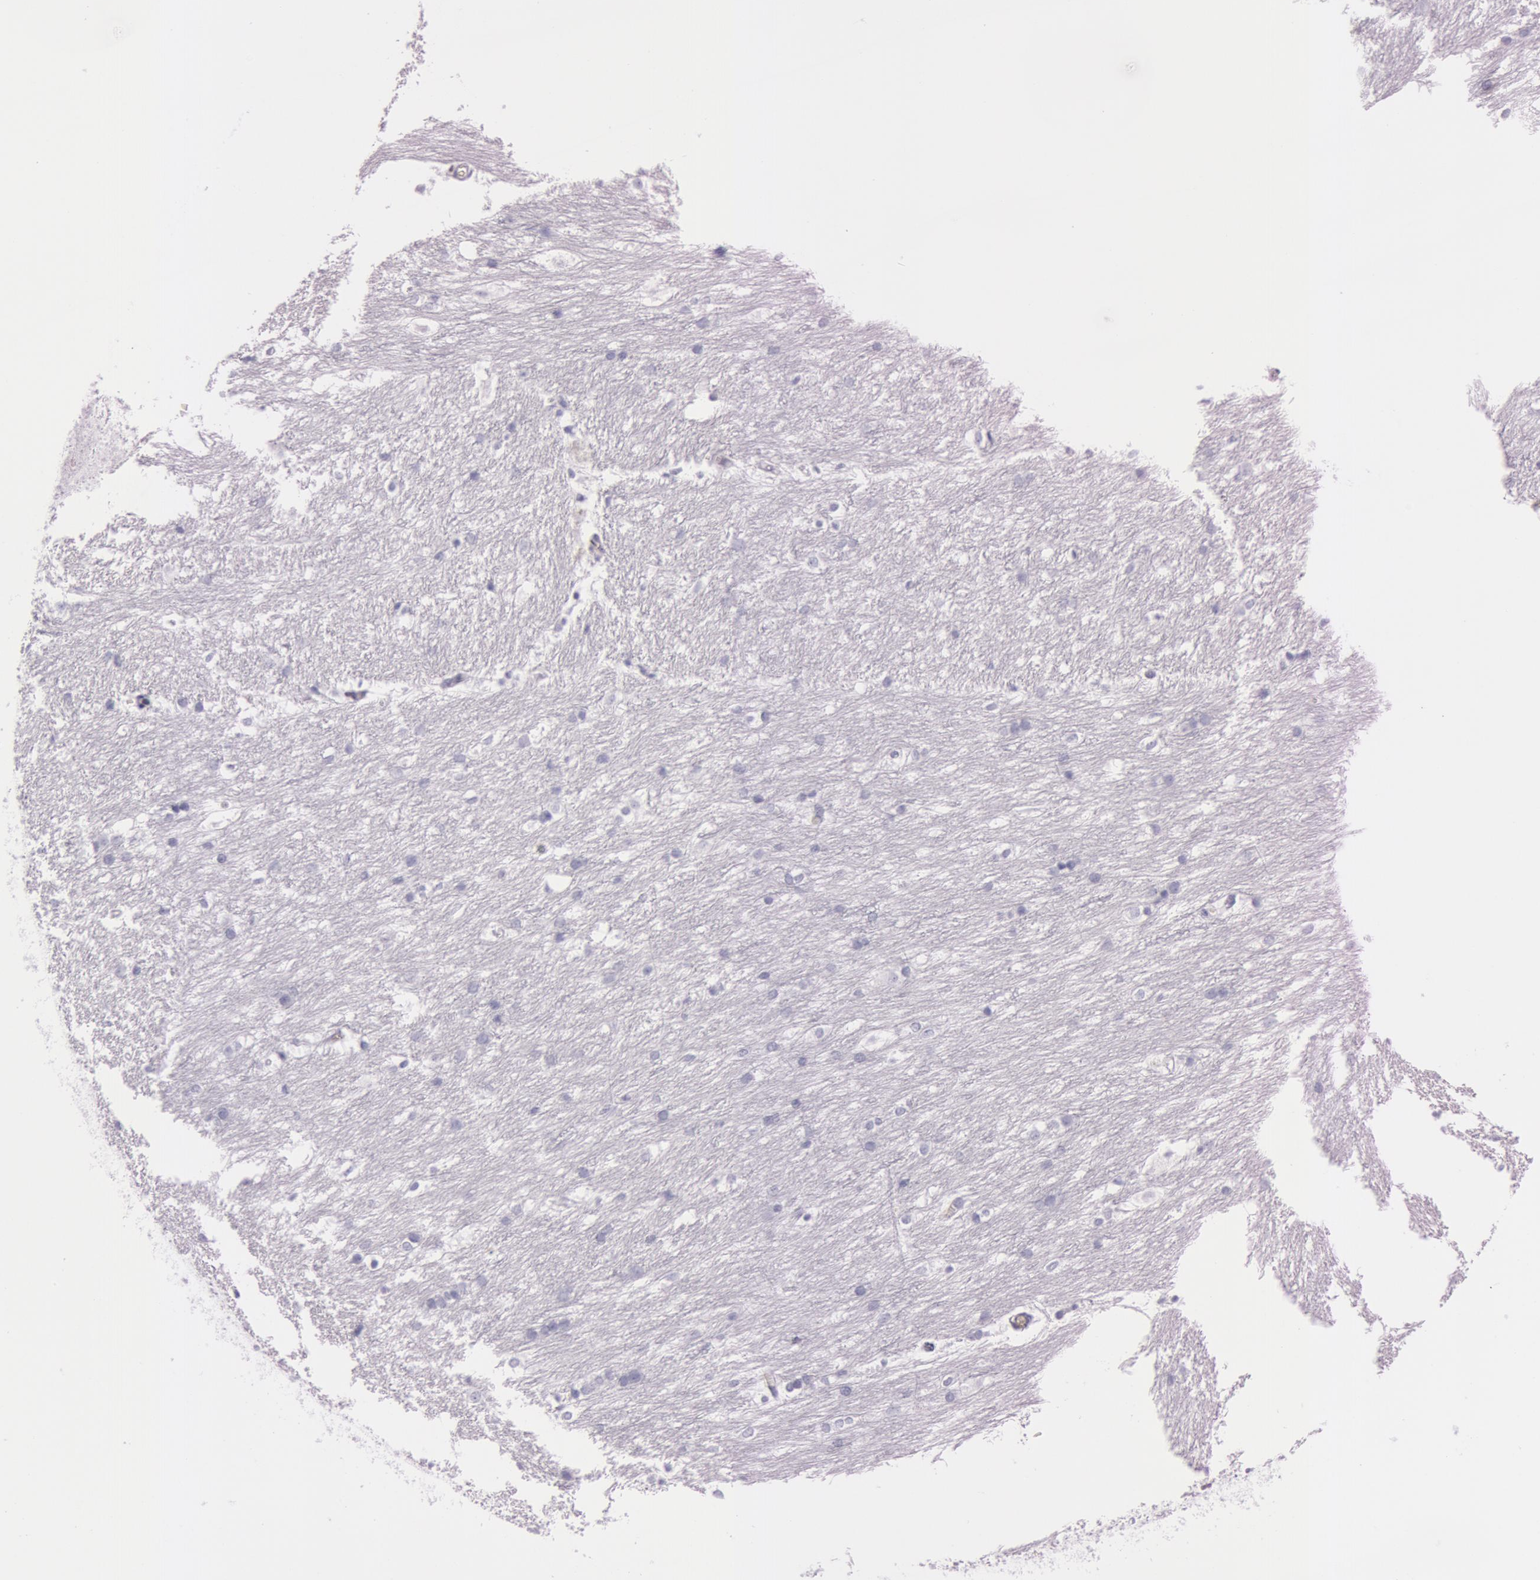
{"staining": {"intensity": "negative", "quantity": "none", "location": "none"}, "tissue": "caudate", "cell_type": "Glial cells", "image_type": "normal", "snomed": [{"axis": "morphology", "description": "Normal tissue, NOS"}, {"axis": "topography", "description": "Lateral ventricle wall"}], "caption": "This is a histopathology image of immunohistochemistry staining of benign caudate, which shows no staining in glial cells.", "gene": "S100A7", "patient": {"sex": "female", "age": 19}}